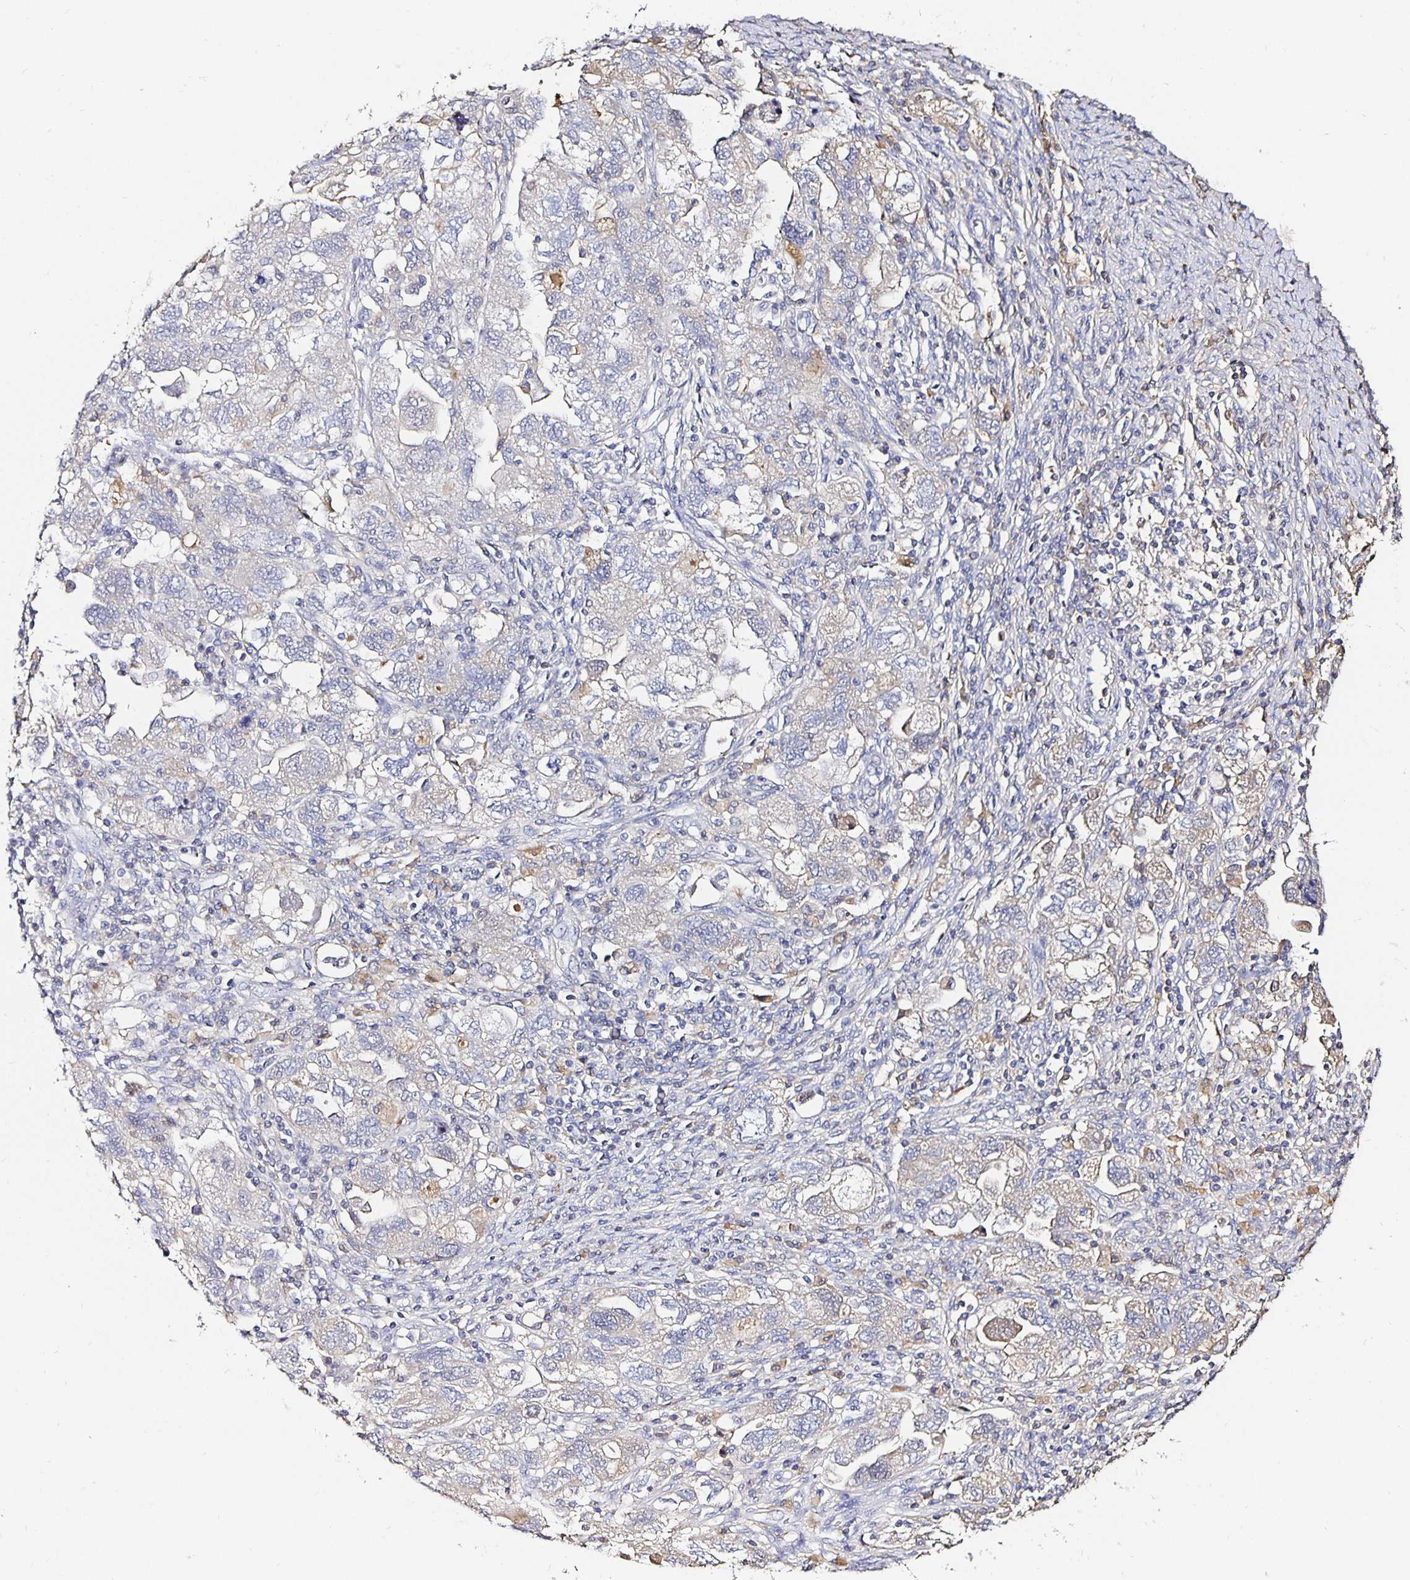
{"staining": {"intensity": "weak", "quantity": "25%-75%", "location": "cytoplasmic/membranous"}, "tissue": "ovarian cancer", "cell_type": "Tumor cells", "image_type": "cancer", "snomed": [{"axis": "morphology", "description": "Carcinoma, NOS"}, {"axis": "morphology", "description": "Cystadenocarcinoma, serous, NOS"}, {"axis": "topography", "description": "Ovary"}], "caption": "This micrograph displays ovarian cancer stained with IHC to label a protein in brown. The cytoplasmic/membranous of tumor cells show weak positivity for the protein. Nuclei are counter-stained blue.", "gene": "TTR", "patient": {"sex": "female", "age": 69}}